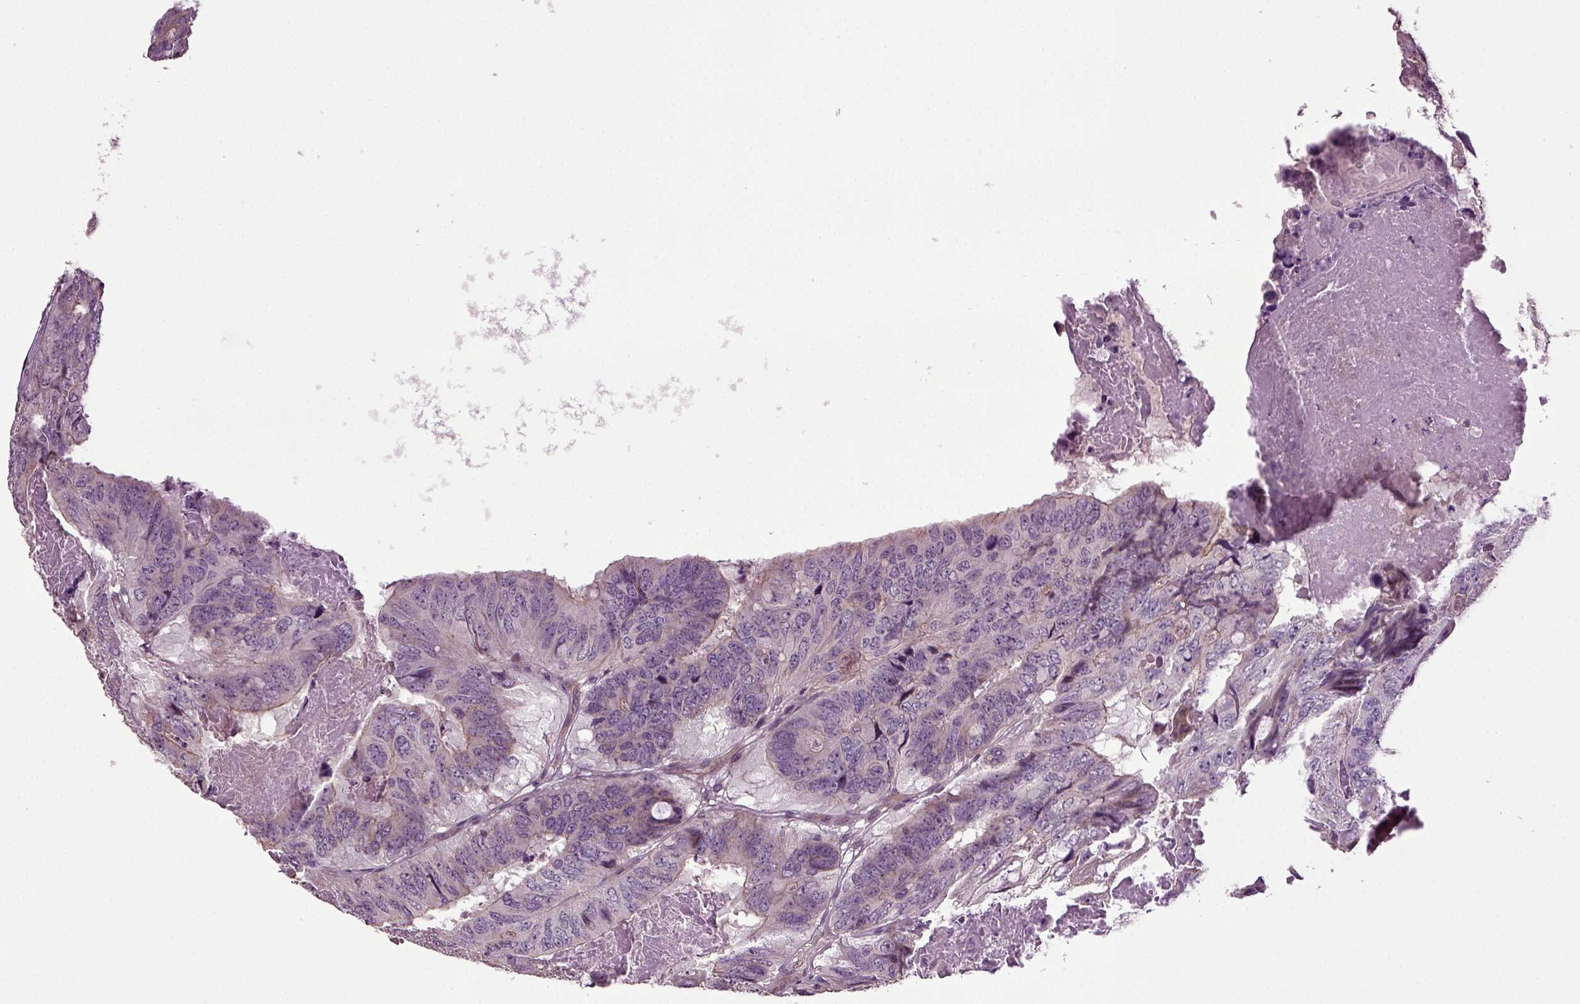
{"staining": {"intensity": "moderate", "quantity": "<25%", "location": "cytoplasmic/membranous"}, "tissue": "colorectal cancer", "cell_type": "Tumor cells", "image_type": "cancer", "snomed": [{"axis": "morphology", "description": "Adenocarcinoma, NOS"}, {"axis": "topography", "description": "Colon"}], "caption": "Brown immunohistochemical staining in human colorectal cancer (adenocarcinoma) demonstrates moderate cytoplasmic/membranous staining in approximately <25% of tumor cells. Using DAB (brown) and hematoxylin (blue) stains, captured at high magnification using brightfield microscopy.", "gene": "HAGHL", "patient": {"sex": "male", "age": 79}}